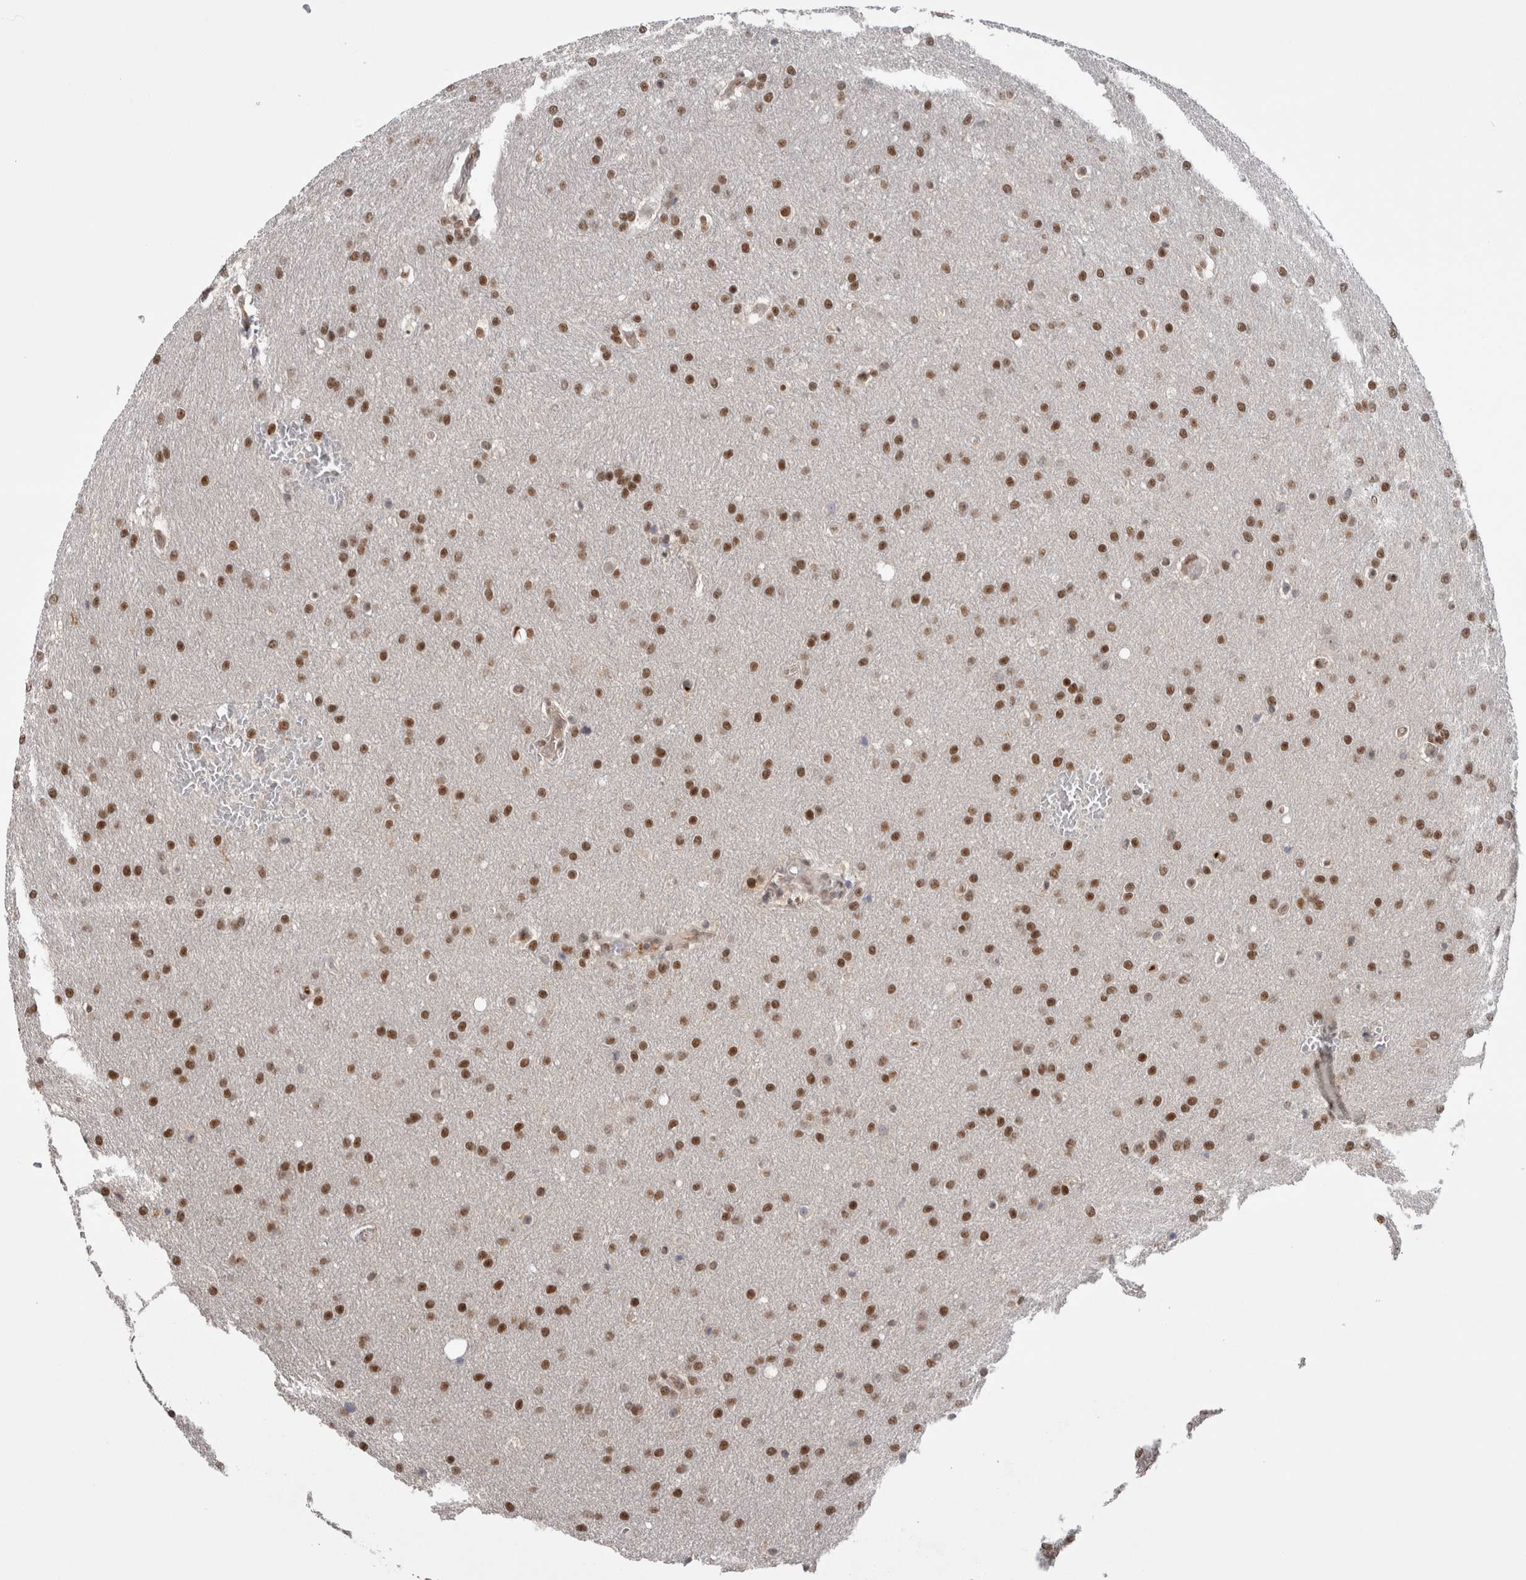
{"staining": {"intensity": "strong", "quantity": ">75%", "location": "nuclear"}, "tissue": "glioma", "cell_type": "Tumor cells", "image_type": "cancer", "snomed": [{"axis": "morphology", "description": "Glioma, malignant, Low grade"}, {"axis": "topography", "description": "Brain"}], "caption": "High-magnification brightfield microscopy of glioma stained with DAB (brown) and counterstained with hematoxylin (blue). tumor cells exhibit strong nuclear expression is appreciated in about>75% of cells. (IHC, brightfield microscopy, high magnification).", "gene": "ZNF24", "patient": {"sex": "female", "age": 37}}